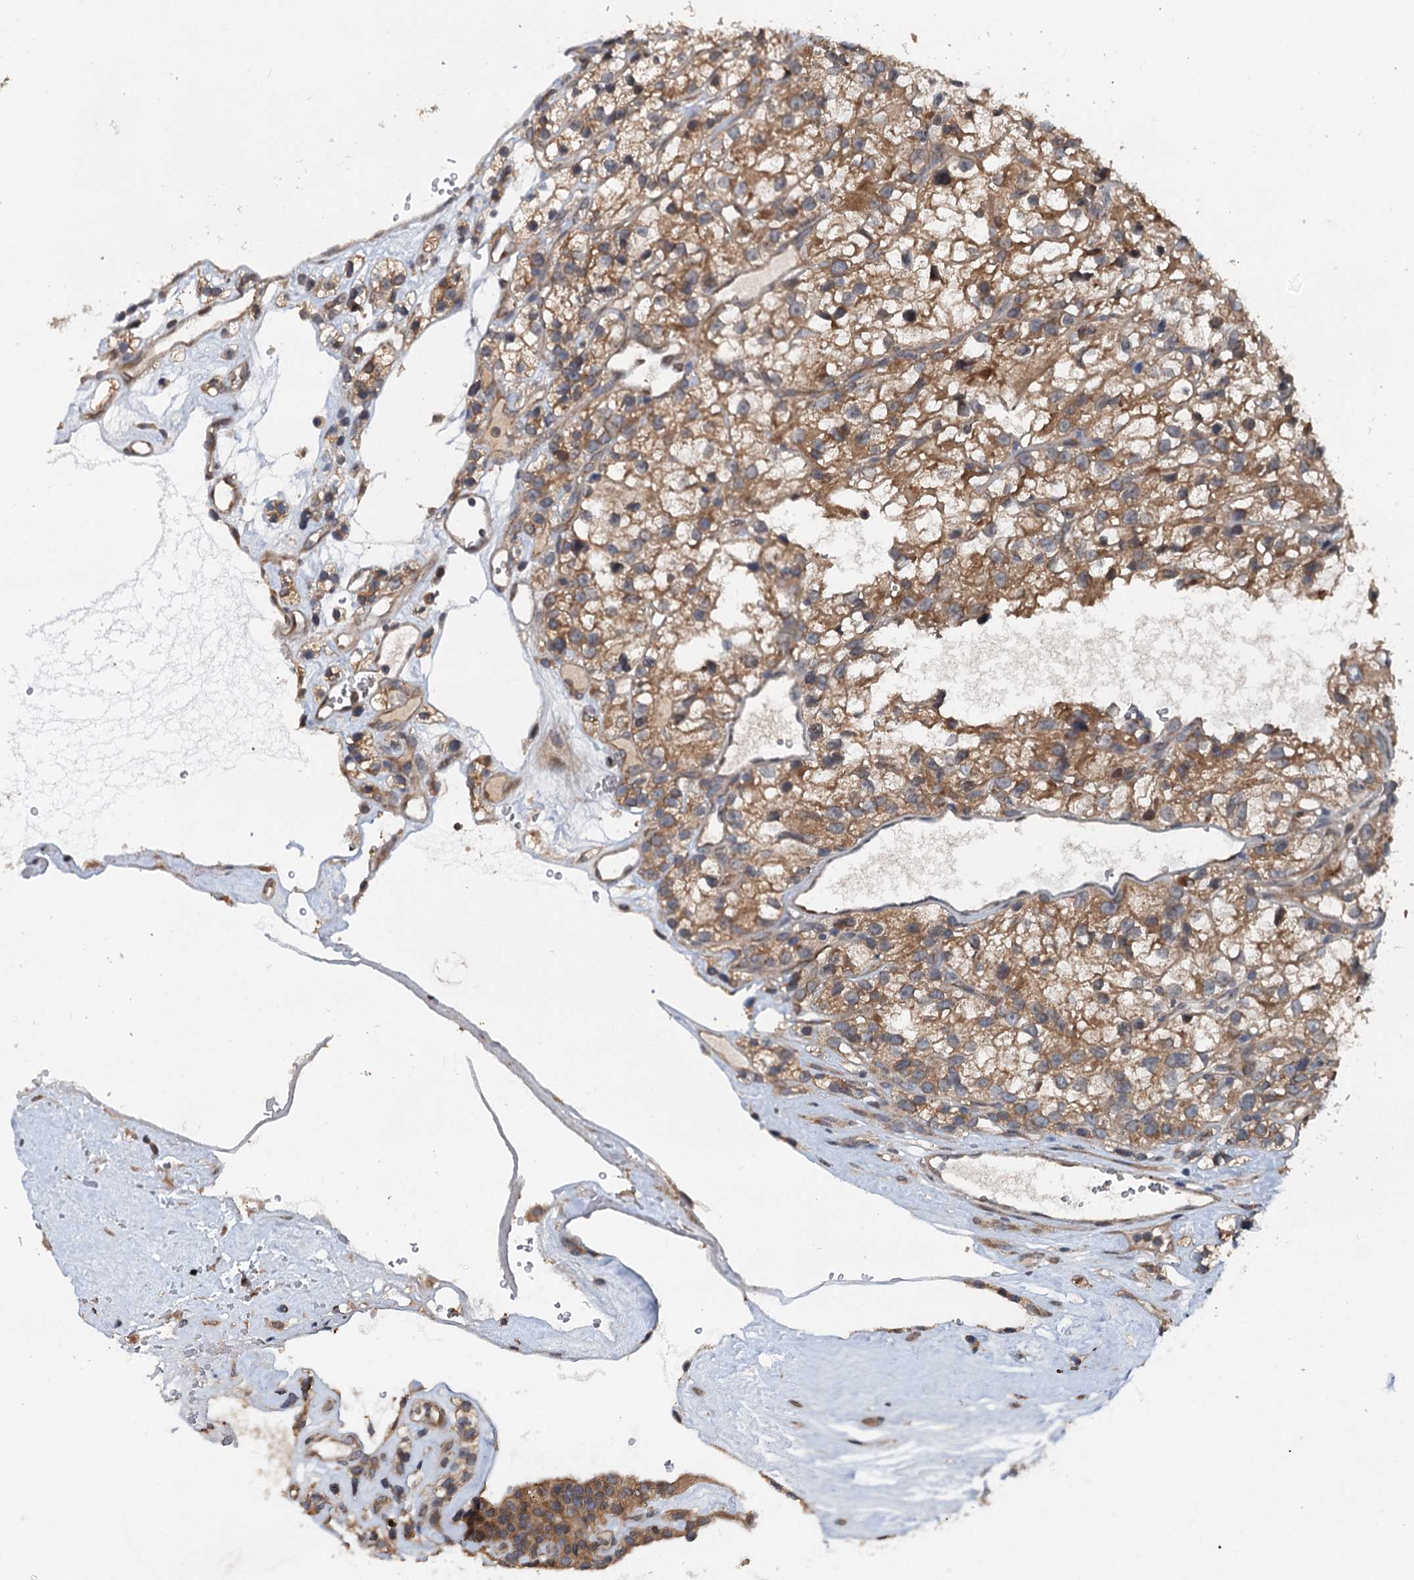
{"staining": {"intensity": "moderate", "quantity": ">75%", "location": "cytoplasmic/membranous"}, "tissue": "renal cancer", "cell_type": "Tumor cells", "image_type": "cancer", "snomed": [{"axis": "morphology", "description": "Adenocarcinoma, NOS"}, {"axis": "topography", "description": "Kidney"}], "caption": "This image displays immunohistochemistry (IHC) staining of human adenocarcinoma (renal), with medium moderate cytoplasmic/membranous staining in about >75% of tumor cells.", "gene": "N4BP2L2", "patient": {"sex": "female", "age": 57}}